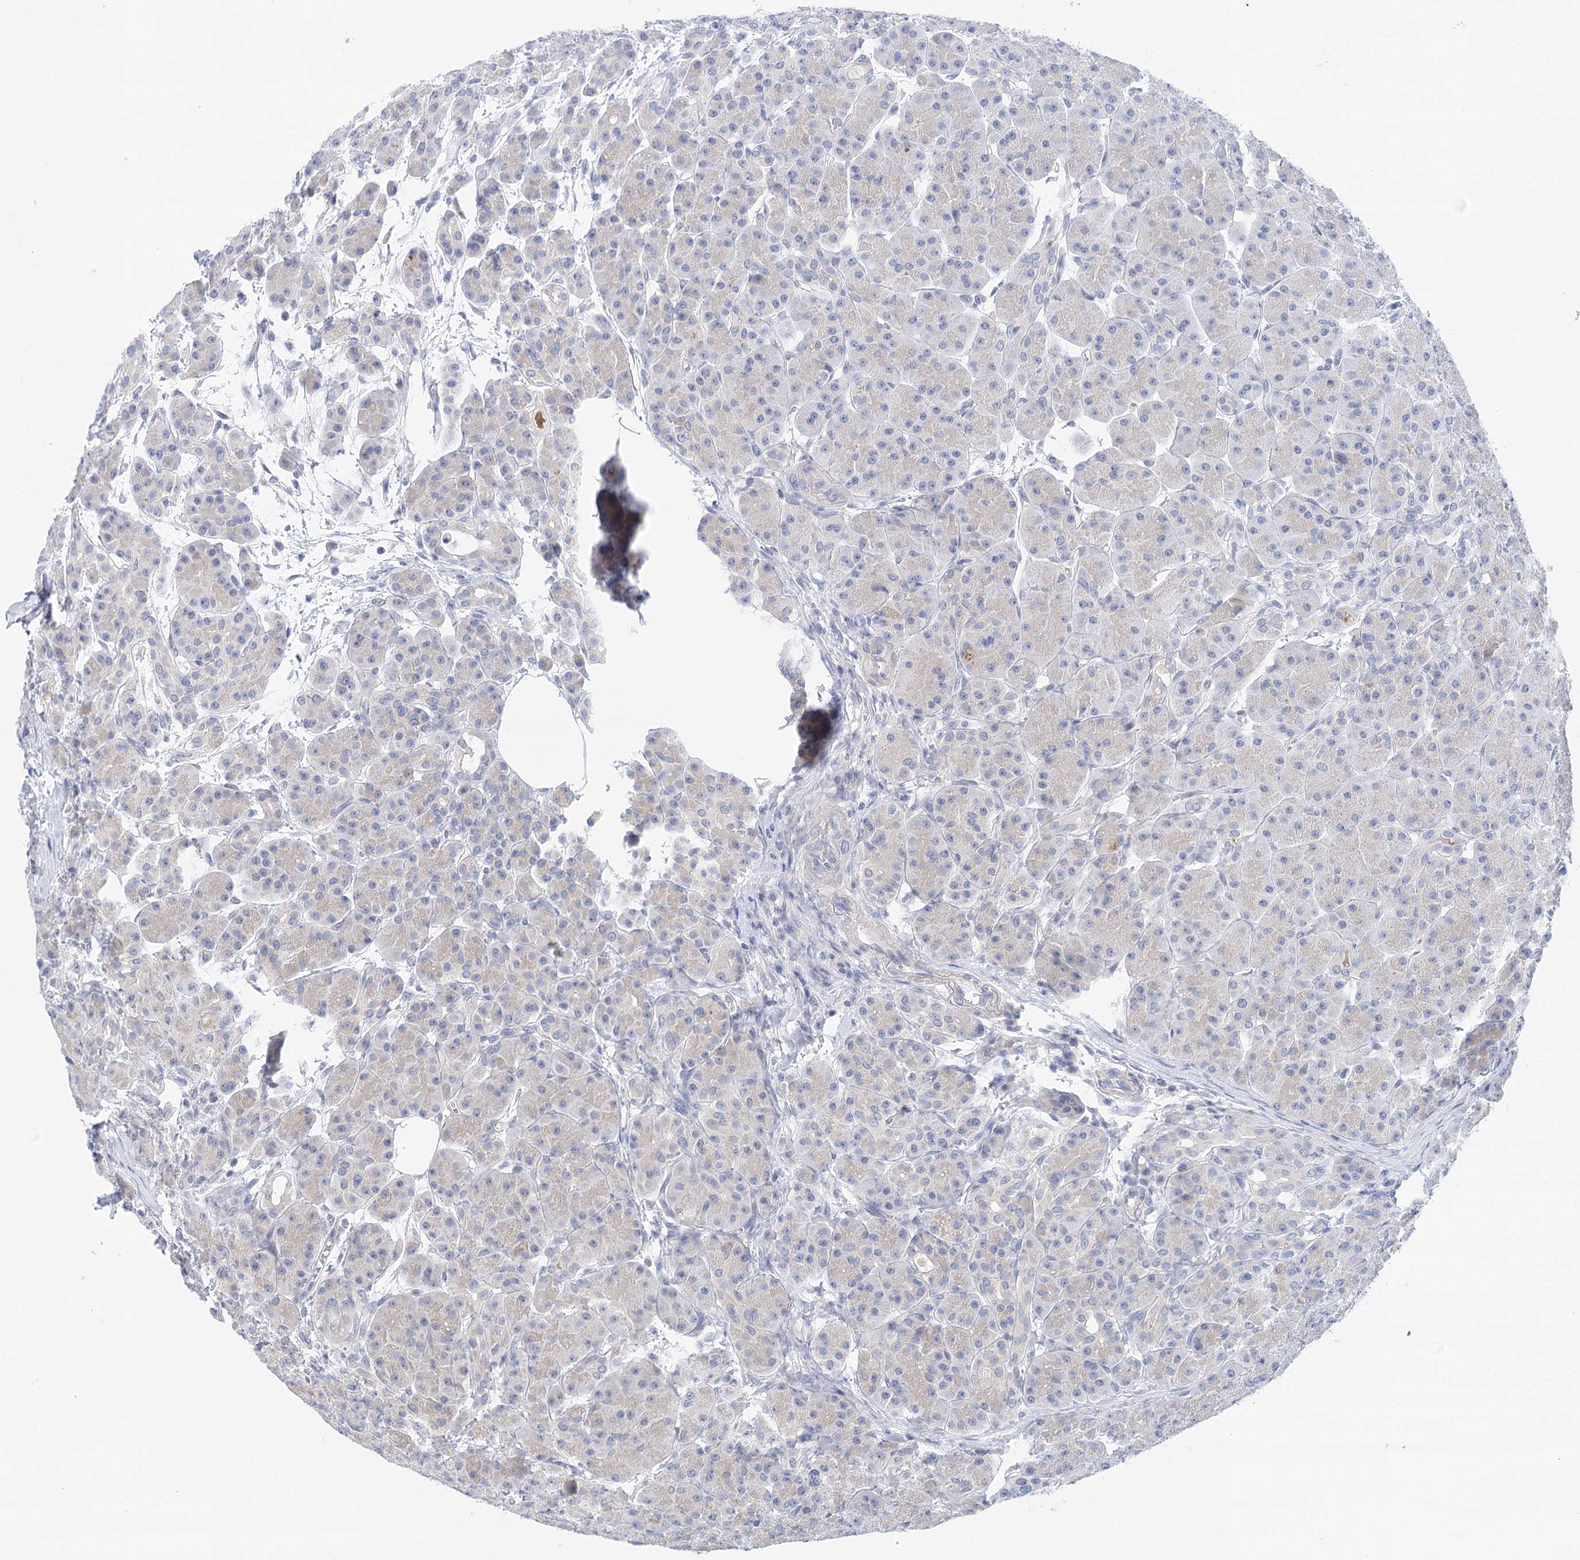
{"staining": {"intensity": "weak", "quantity": "25%-75%", "location": "cytoplasmic/membranous"}, "tissue": "pancreas", "cell_type": "Exocrine glandular cells", "image_type": "normal", "snomed": [{"axis": "morphology", "description": "Normal tissue, NOS"}, {"axis": "topography", "description": "Pancreas"}], "caption": "Unremarkable pancreas was stained to show a protein in brown. There is low levels of weak cytoplasmic/membranous positivity in about 25%-75% of exocrine glandular cells. The staining is performed using DAB brown chromogen to label protein expression. The nuclei are counter-stained blue using hematoxylin.", "gene": "LALBA", "patient": {"sex": "male", "age": 63}}